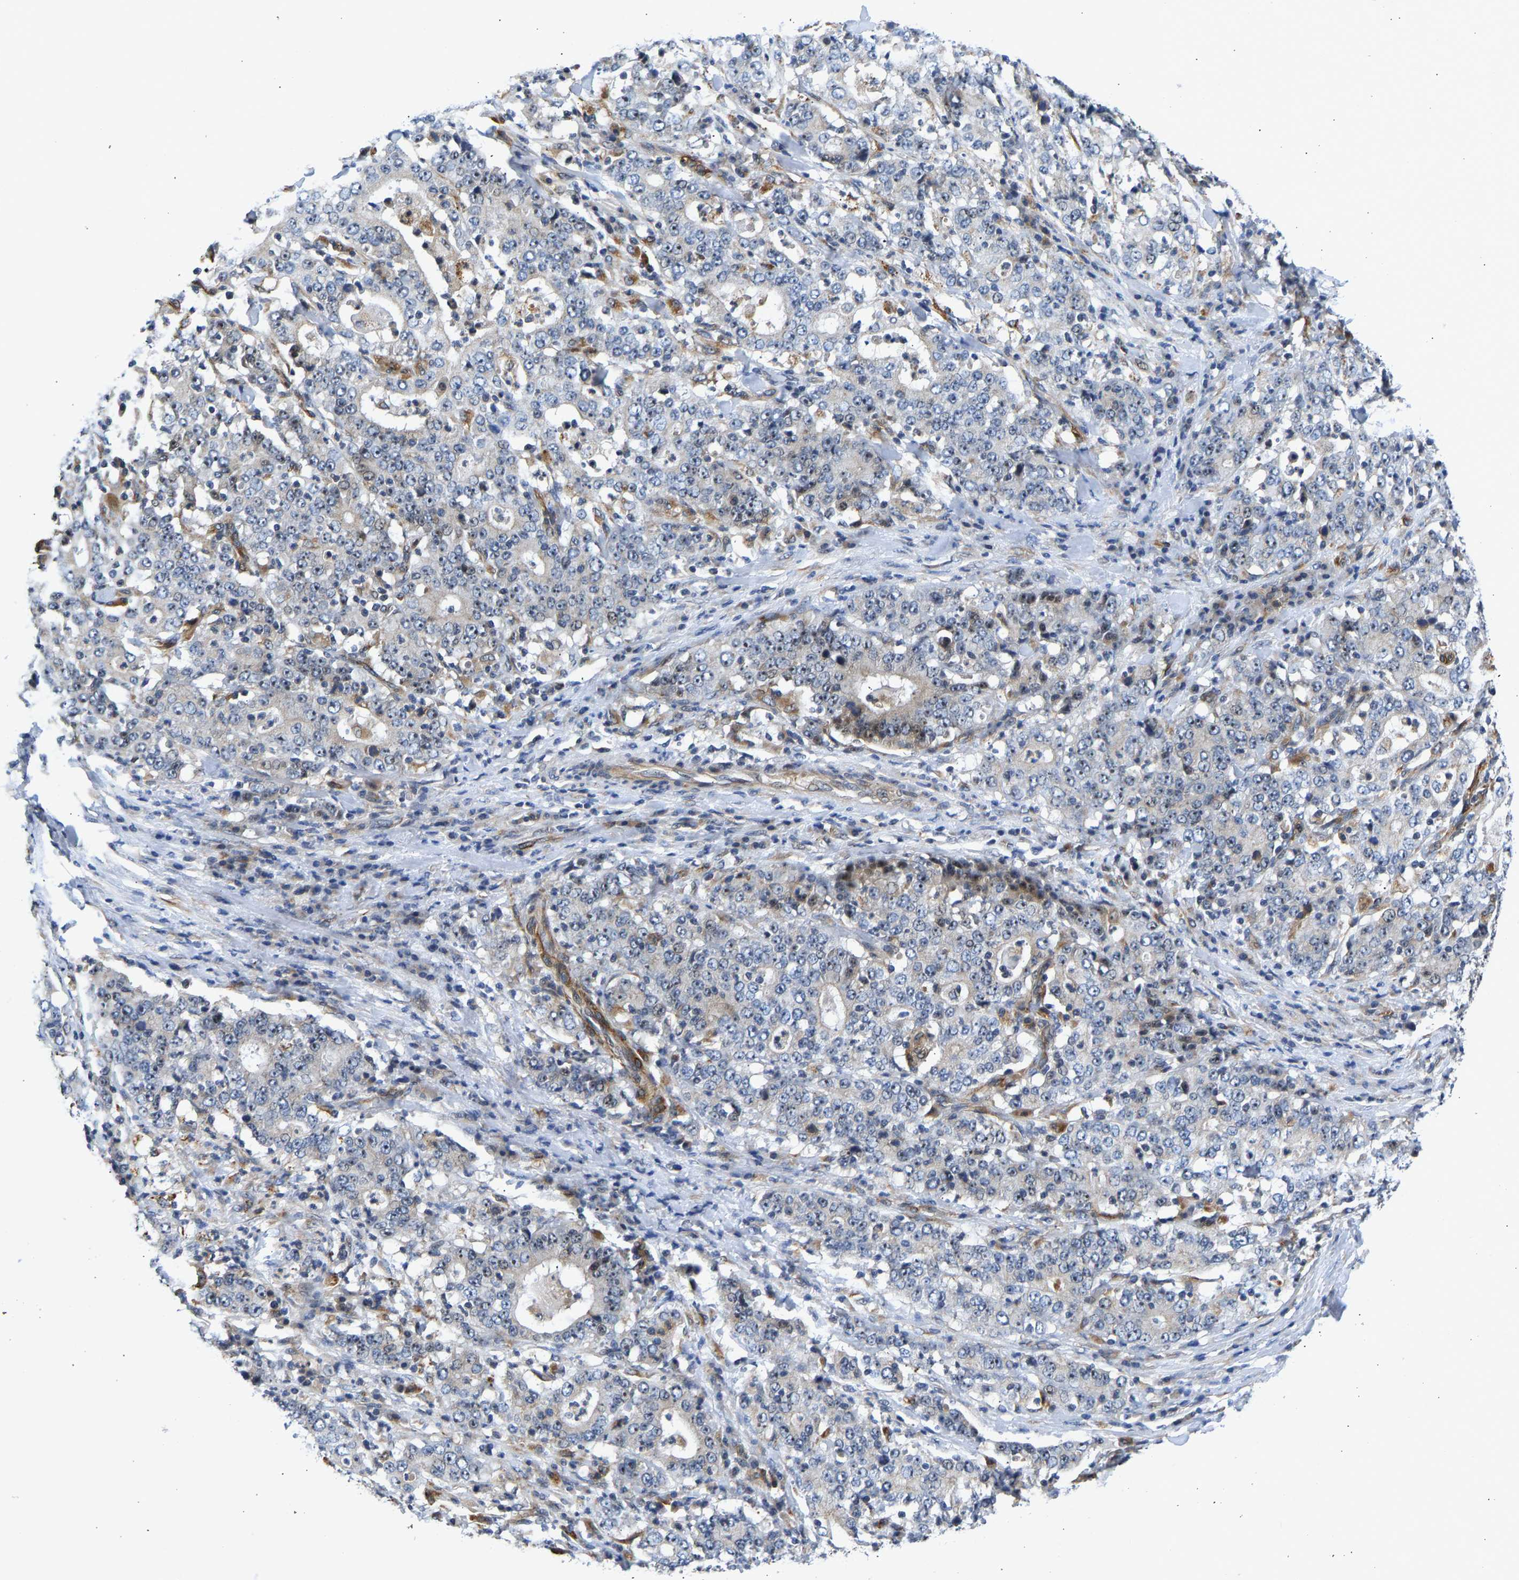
{"staining": {"intensity": "weak", "quantity": "25%-75%", "location": "nuclear"}, "tissue": "stomach cancer", "cell_type": "Tumor cells", "image_type": "cancer", "snomed": [{"axis": "morphology", "description": "Normal tissue, NOS"}, {"axis": "morphology", "description": "Adenocarcinoma, NOS"}, {"axis": "topography", "description": "Stomach, upper"}, {"axis": "topography", "description": "Stomach"}], "caption": "Stomach cancer (adenocarcinoma) stained for a protein (brown) shows weak nuclear positive staining in about 25%-75% of tumor cells.", "gene": "RESF1", "patient": {"sex": "male", "age": 59}}